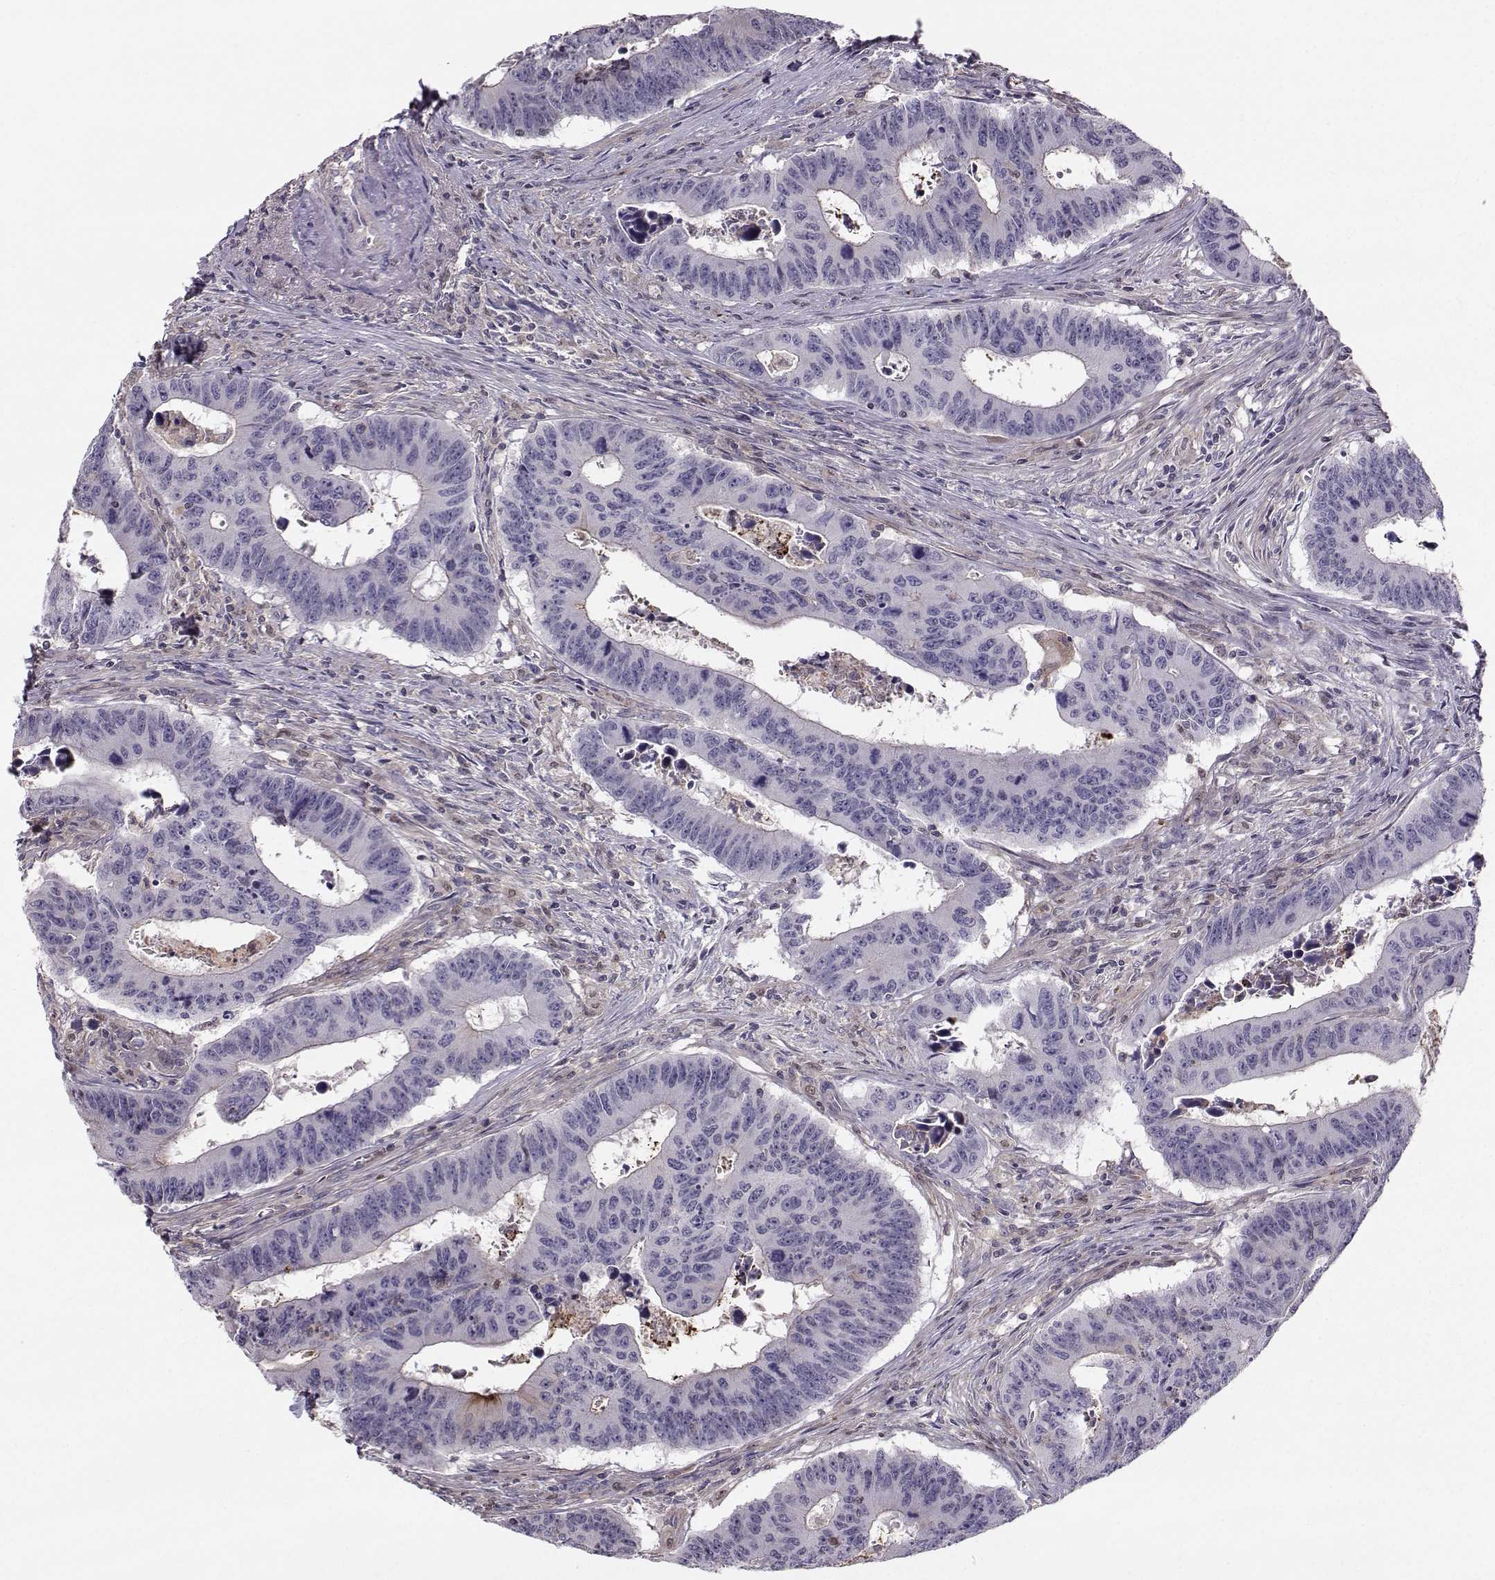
{"staining": {"intensity": "negative", "quantity": "none", "location": "none"}, "tissue": "colorectal cancer", "cell_type": "Tumor cells", "image_type": "cancer", "snomed": [{"axis": "morphology", "description": "Adenocarcinoma, NOS"}, {"axis": "topography", "description": "Appendix"}, {"axis": "topography", "description": "Colon"}, {"axis": "topography", "description": "Cecum"}, {"axis": "topography", "description": "Colon asc"}], "caption": "A high-resolution photomicrograph shows immunohistochemistry (IHC) staining of adenocarcinoma (colorectal), which displays no significant expression in tumor cells.", "gene": "ASB16", "patient": {"sex": "female", "age": 85}}